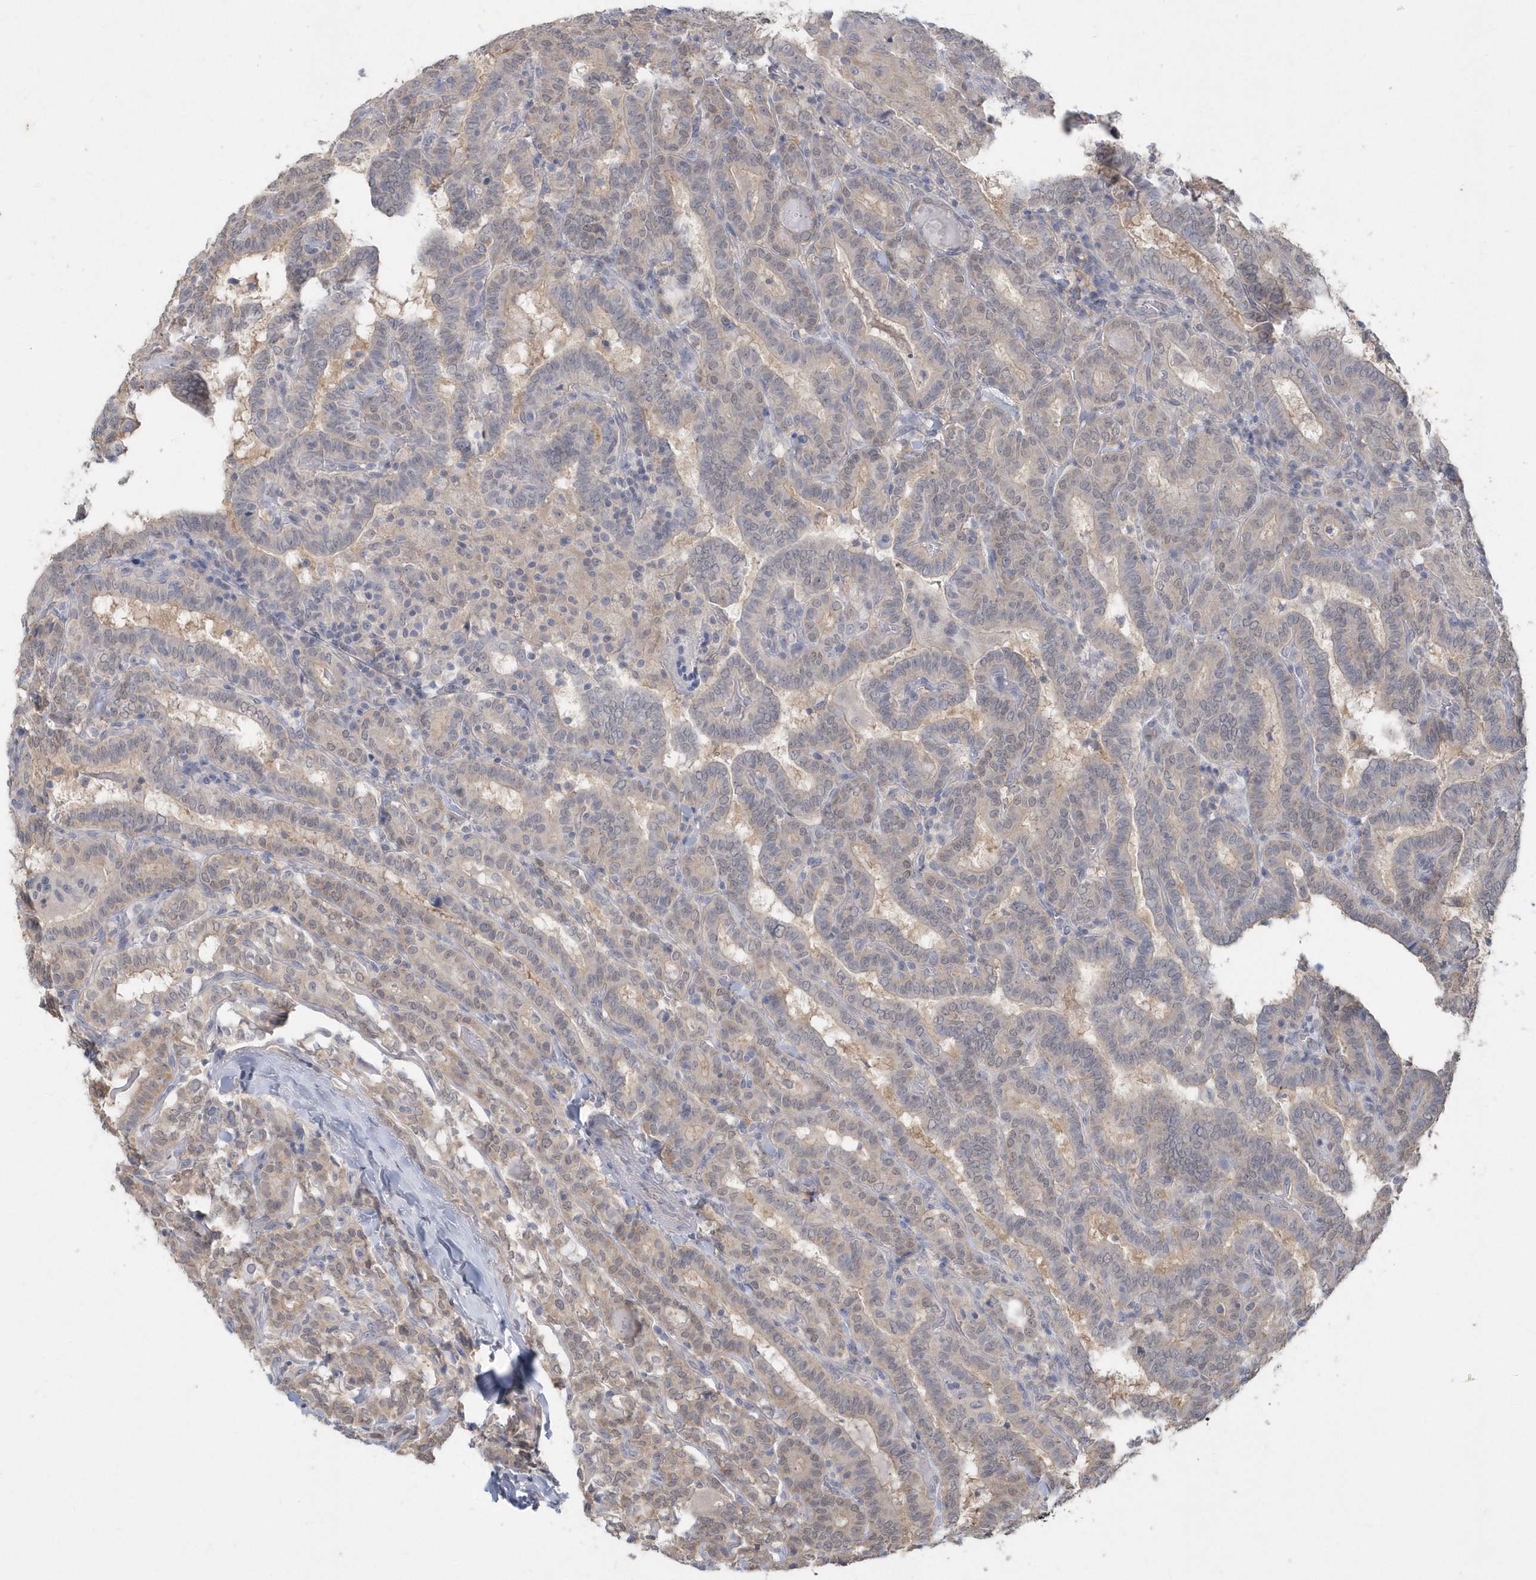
{"staining": {"intensity": "weak", "quantity": "25%-75%", "location": "cytoplasmic/membranous,nuclear"}, "tissue": "thyroid cancer", "cell_type": "Tumor cells", "image_type": "cancer", "snomed": [{"axis": "morphology", "description": "Papillary adenocarcinoma, NOS"}, {"axis": "topography", "description": "Thyroid gland"}], "caption": "Immunohistochemistry of thyroid cancer (papillary adenocarcinoma) demonstrates low levels of weak cytoplasmic/membranous and nuclear expression in about 25%-75% of tumor cells.", "gene": "AKR7A2", "patient": {"sex": "female", "age": 72}}